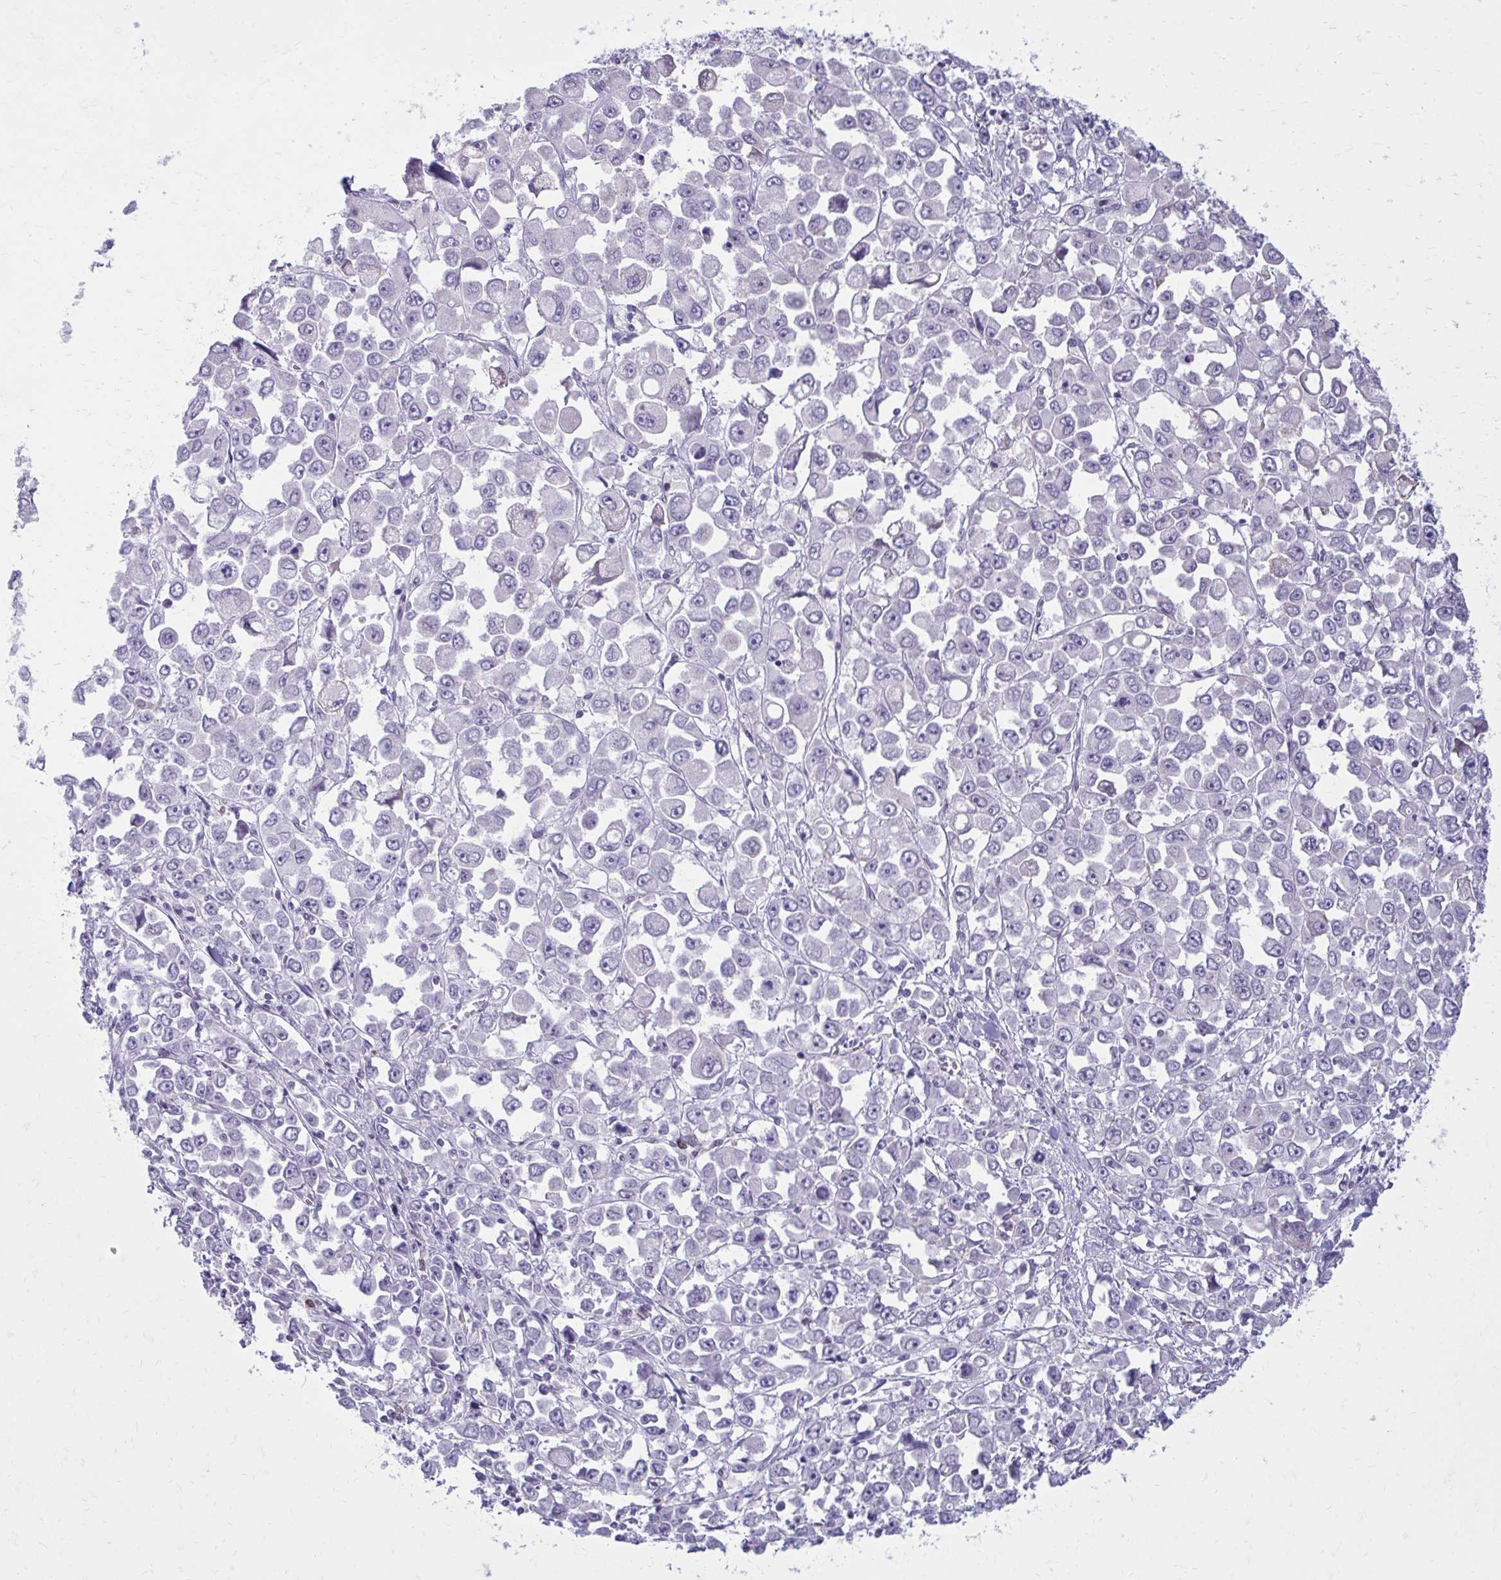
{"staining": {"intensity": "negative", "quantity": "none", "location": "none"}, "tissue": "stomach cancer", "cell_type": "Tumor cells", "image_type": "cancer", "snomed": [{"axis": "morphology", "description": "Adenocarcinoma, NOS"}, {"axis": "topography", "description": "Stomach, upper"}], "caption": "DAB (3,3'-diaminobenzidine) immunohistochemical staining of human adenocarcinoma (stomach) demonstrates no significant expression in tumor cells.", "gene": "PROSER1", "patient": {"sex": "male", "age": 70}}